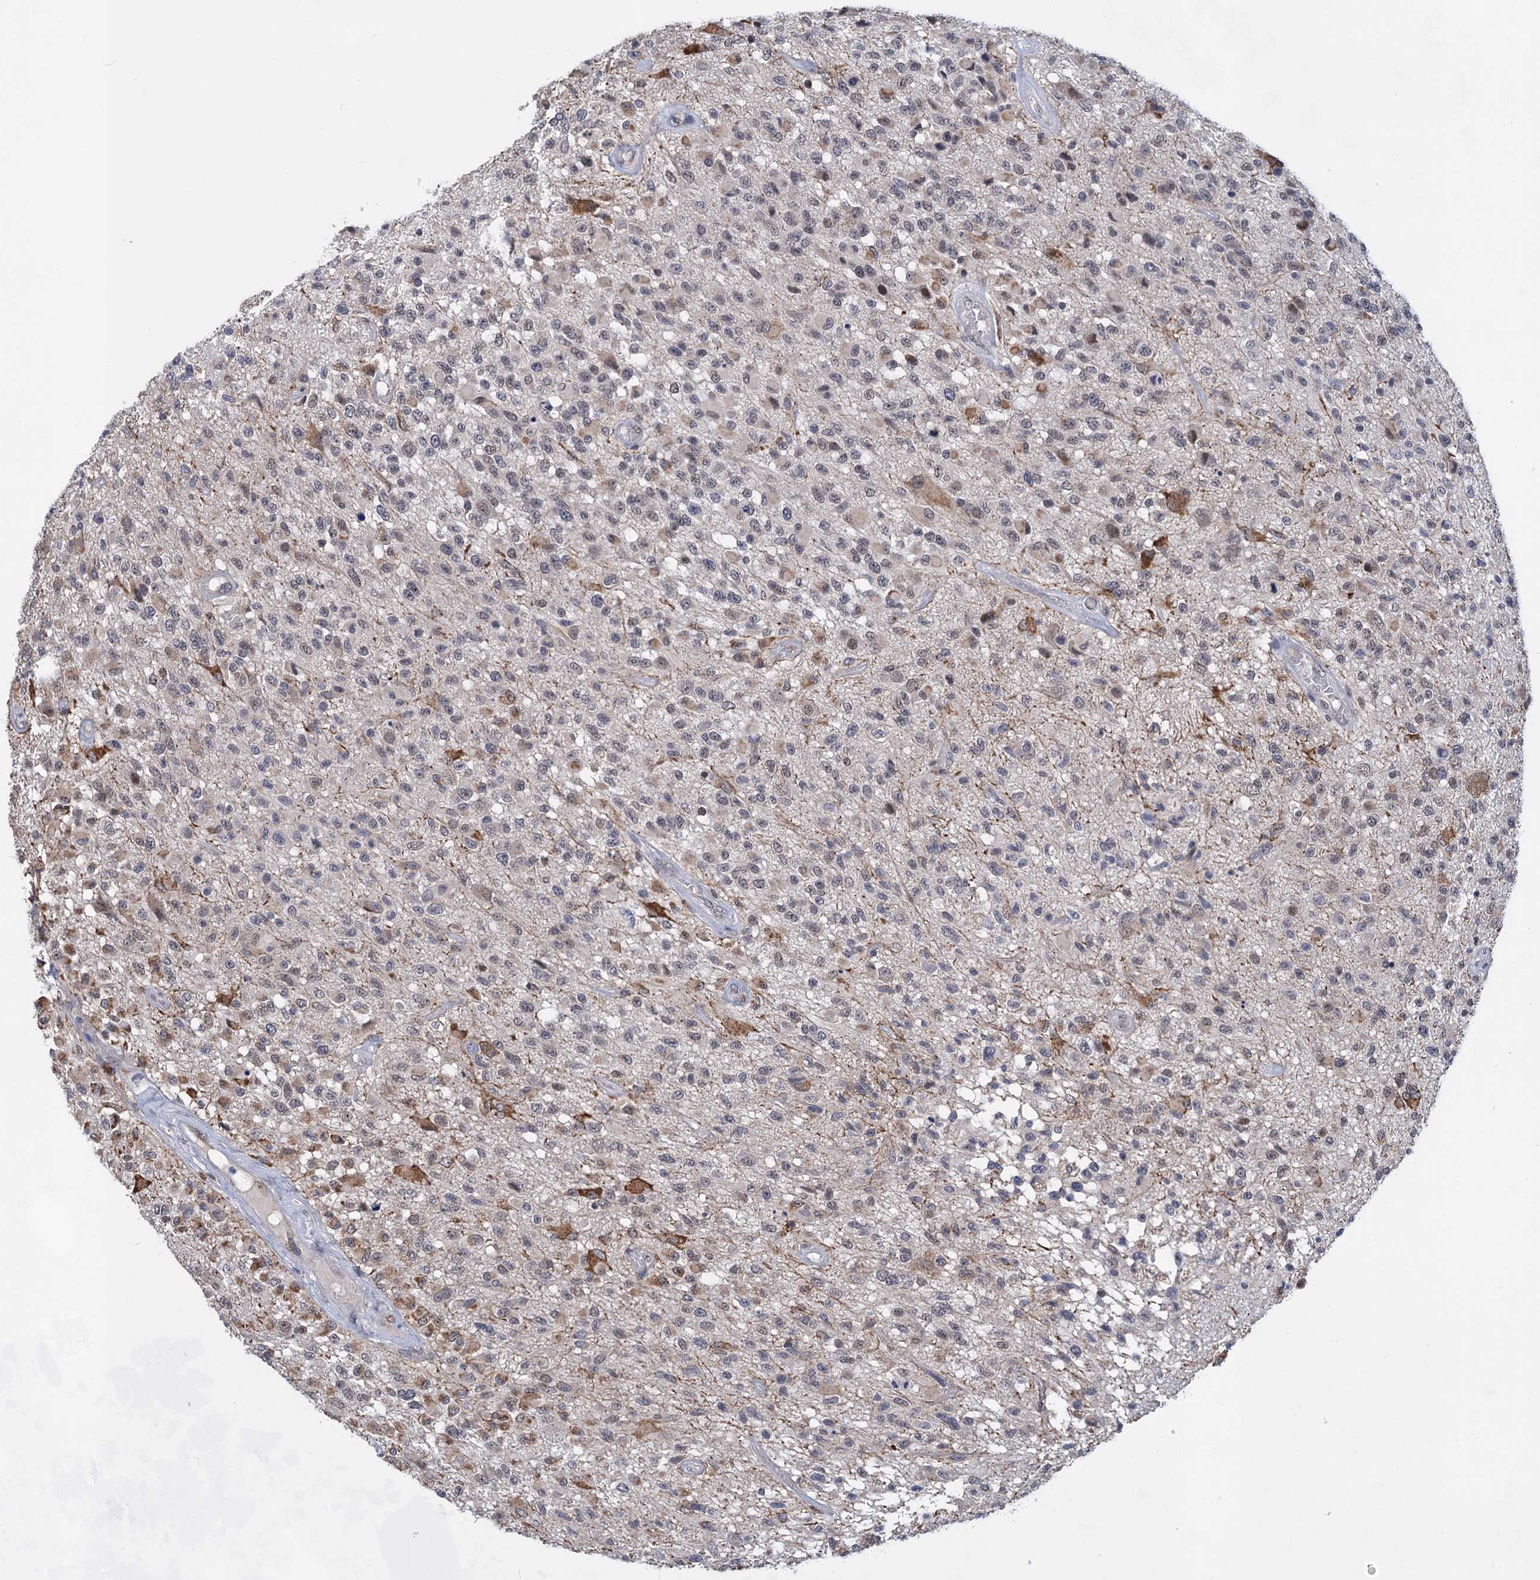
{"staining": {"intensity": "negative", "quantity": "none", "location": "none"}, "tissue": "glioma", "cell_type": "Tumor cells", "image_type": "cancer", "snomed": [{"axis": "morphology", "description": "Glioma, malignant, High grade"}, {"axis": "morphology", "description": "Glioblastoma, NOS"}, {"axis": "topography", "description": "Brain"}], "caption": "Immunohistochemistry of glioblastoma reveals no positivity in tumor cells.", "gene": "TTC17", "patient": {"sex": "male", "age": 60}}